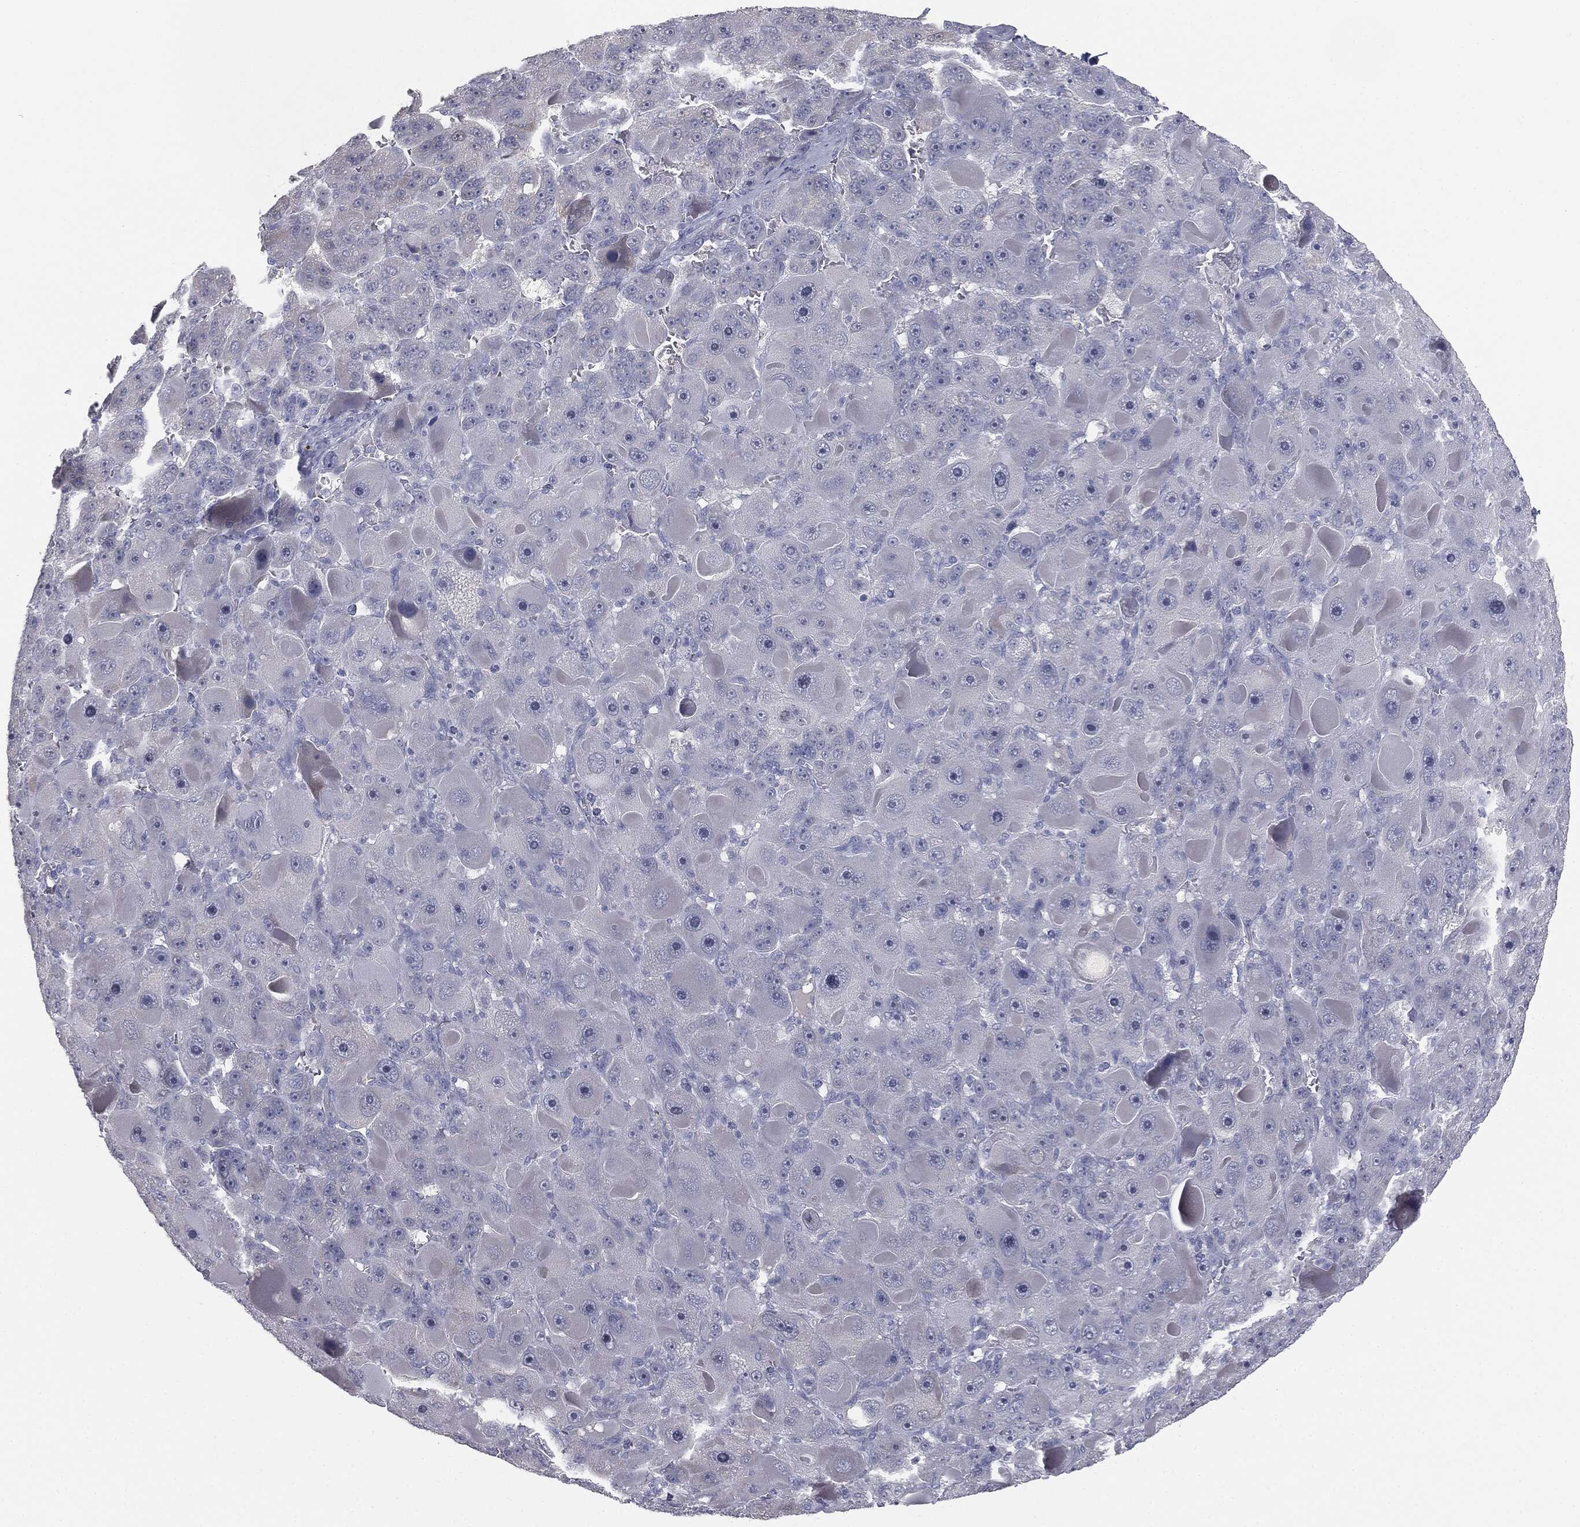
{"staining": {"intensity": "negative", "quantity": "none", "location": "none"}, "tissue": "liver cancer", "cell_type": "Tumor cells", "image_type": "cancer", "snomed": [{"axis": "morphology", "description": "Carcinoma, Hepatocellular, NOS"}, {"axis": "topography", "description": "Liver"}], "caption": "Human hepatocellular carcinoma (liver) stained for a protein using immunohistochemistry demonstrates no staining in tumor cells.", "gene": "MUC5AC", "patient": {"sex": "male", "age": 76}}